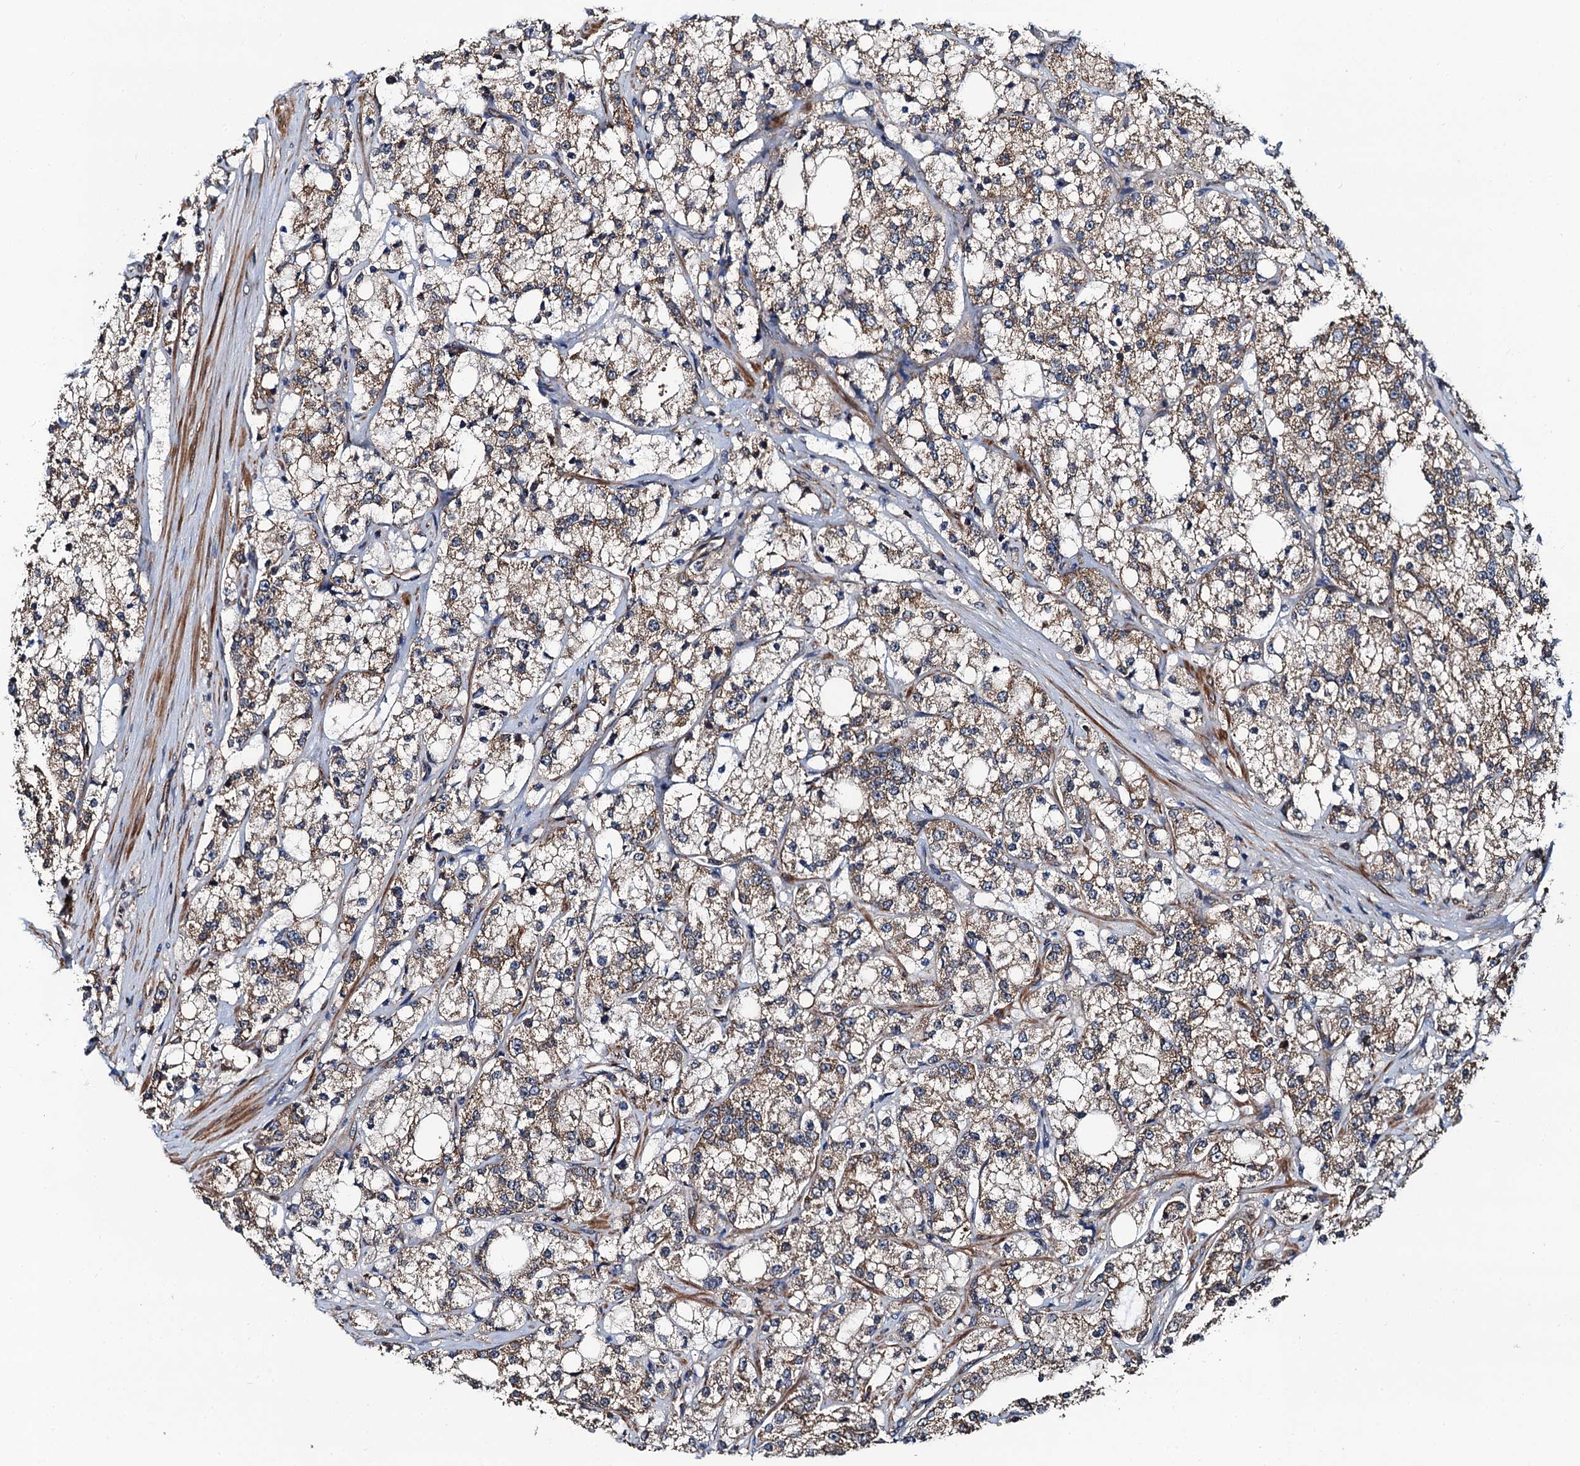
{"staining": {"intensity": "strong", "quantity": ">75%", "location": "cytoplasmic/membranous"}, "tissue": "prostate cancer", "cell_type": "Tumor cells", "image_type": "cancer", "snomed": [{"axis": "morphology", "description": "Adenocarcinoma, High grade"}, {"axis": "topography", "description": "Prostate"}], "caption": "High-magnification brightfield microscopy of prostate cancer stained with DAB (brown) and counterstained with hematoxylin (blue). tumor cells exhibit strong cytoplasmic/membranous positivity is appreciated in about>75% of cells.", "gene": "NEK1", "patient": {"sex": "male", "age": 64}}